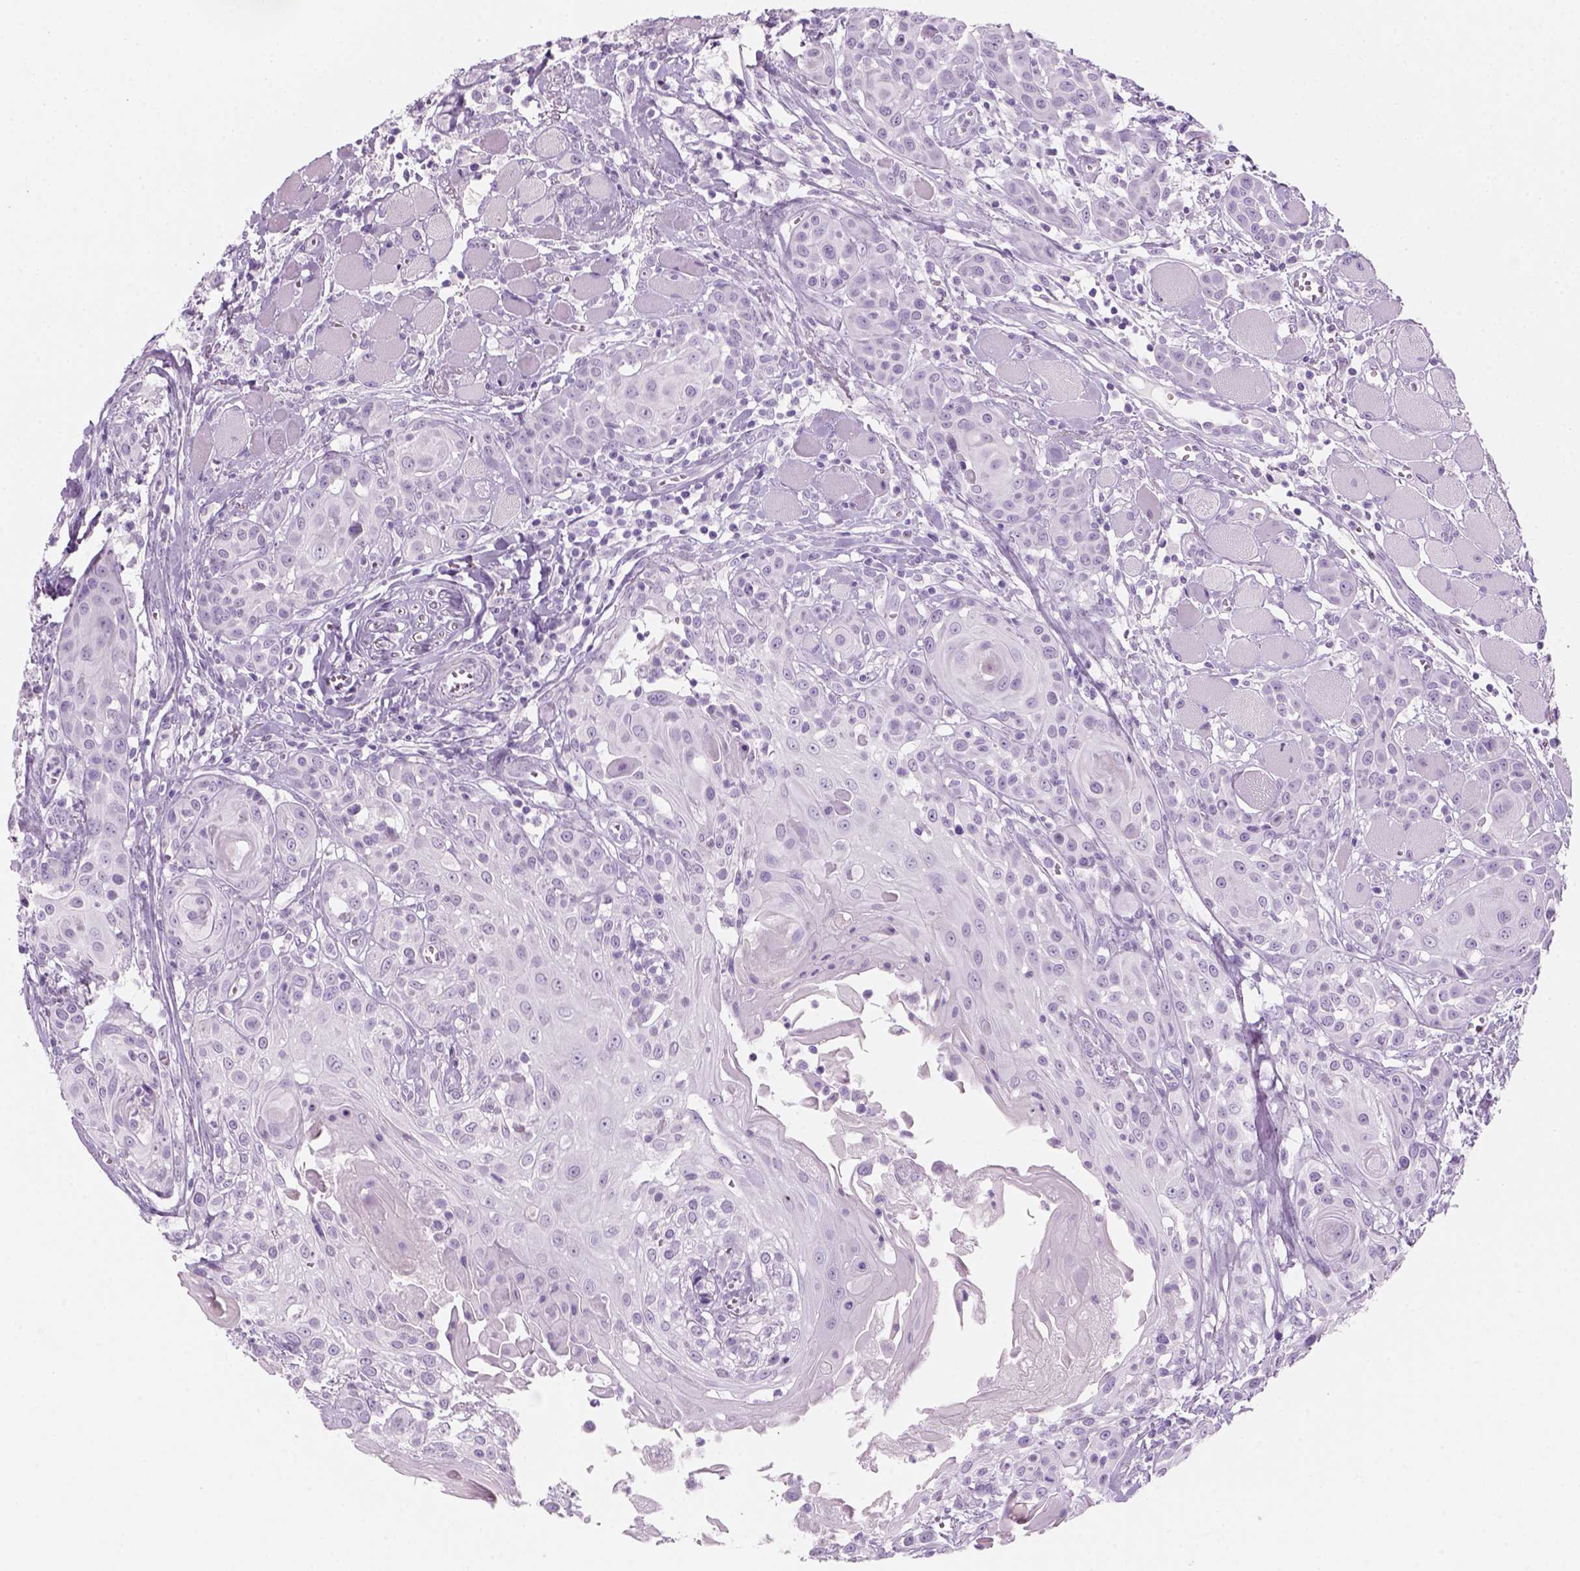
{"staining": {"intensity": "negative", "quantity": "none", "location": "none"}, "tissue": "head and neck cancer", "cell_type": "Tumor cells", "image_type": "cancer", "snomed": [{"axis": "morphology", "description": "Squamous cell carcinoma, NOS"}, {"axis": "topography", "description": "Head-Neck"}], "caption": "There is no significant expression in tumor cells of head and neck squamous cell carcinoma.", "gene": "KRTAP11-1", "patient": {"sex": "female", "age": 80}}